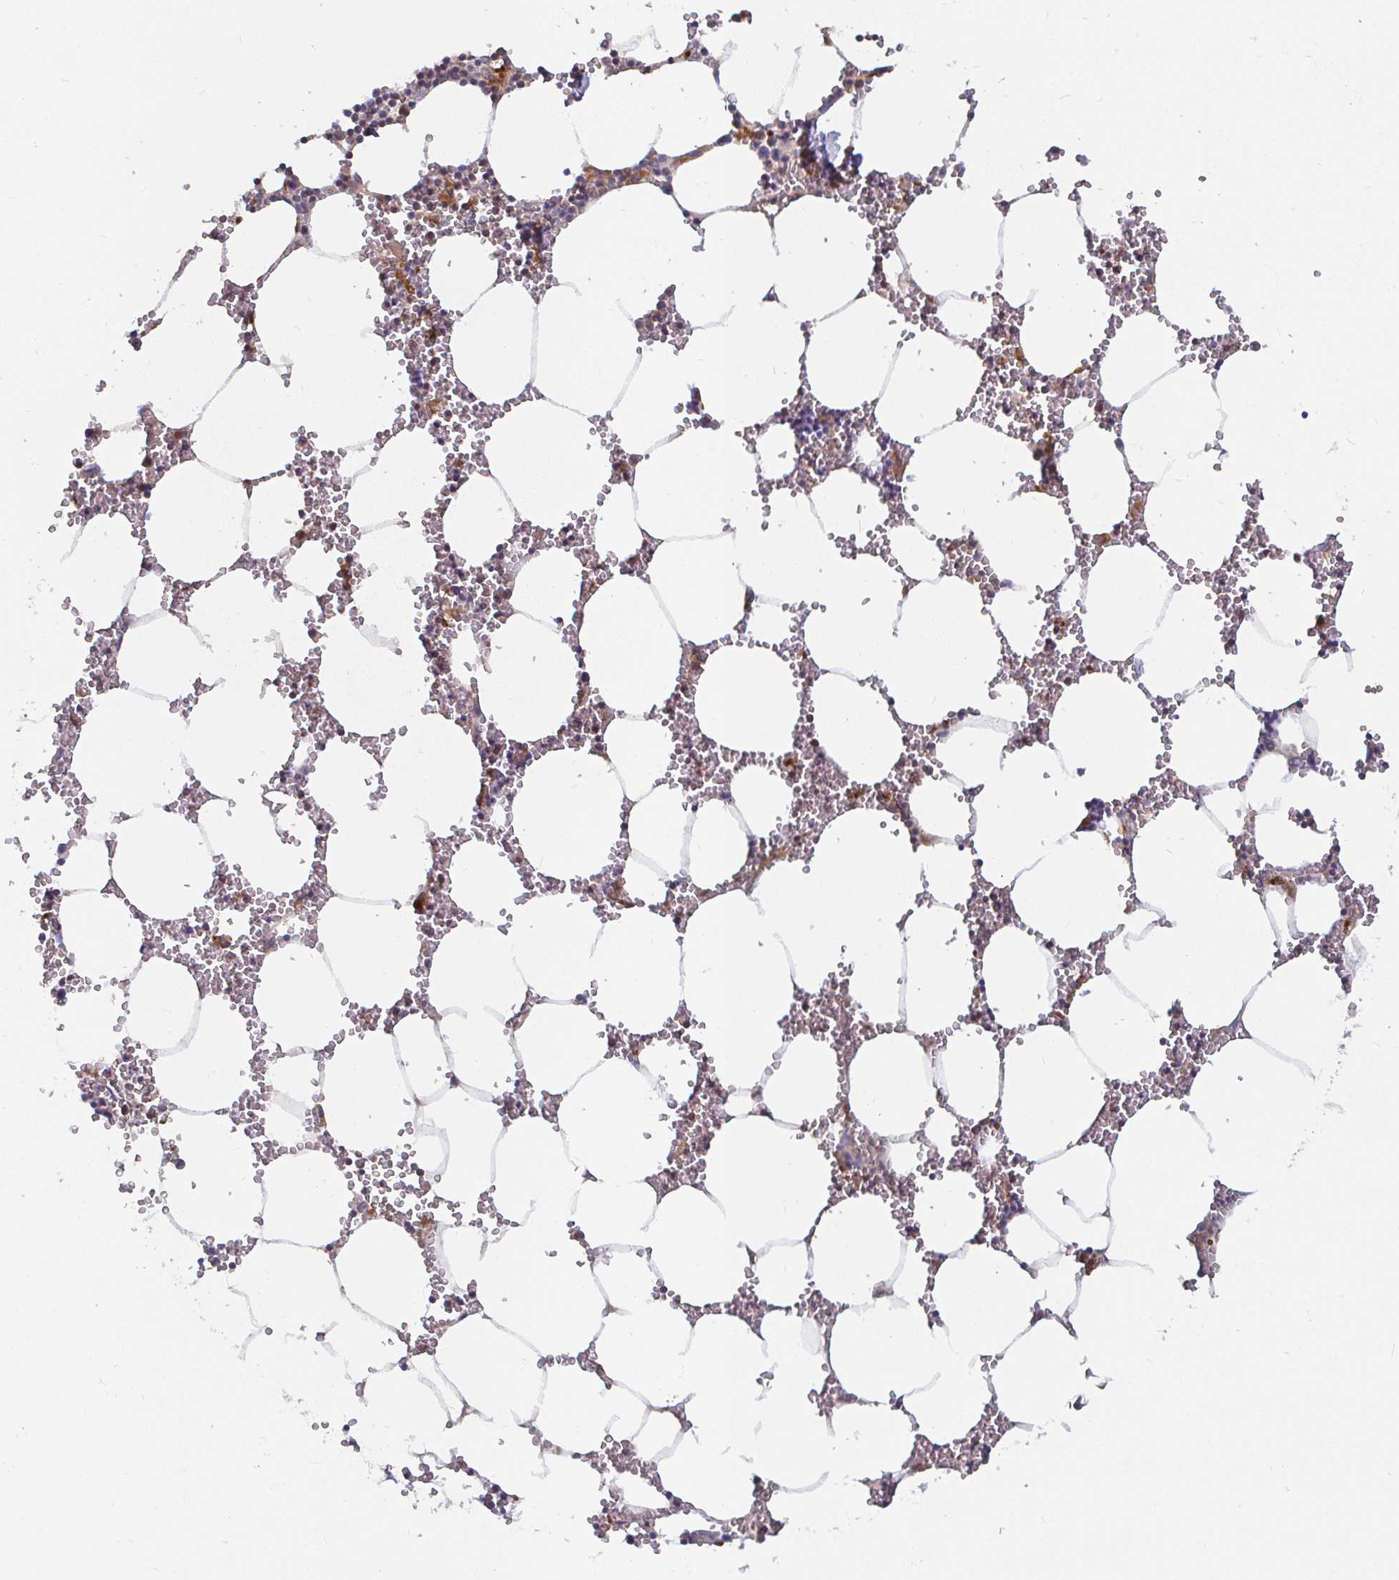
{"staining": {"intensity": "negative", "quantity": "none", "location": "none"}, "tissue": "bone marrow", "cell_type": "Hematopoietic cells", "image_type": "normal", "snomed": [{"axis": "morphology", "description": "Normal tissue, NOS"}, {"axis": "topography", "description": "Bone marrow"}], "caption": "An immunohistochemistry histopathology image of normal bone marrow is shown. There is no staining in hematopoietic cells of bone marrow.", "gene": "CDH18", "patient": {"sex": "male", "age": 54}}